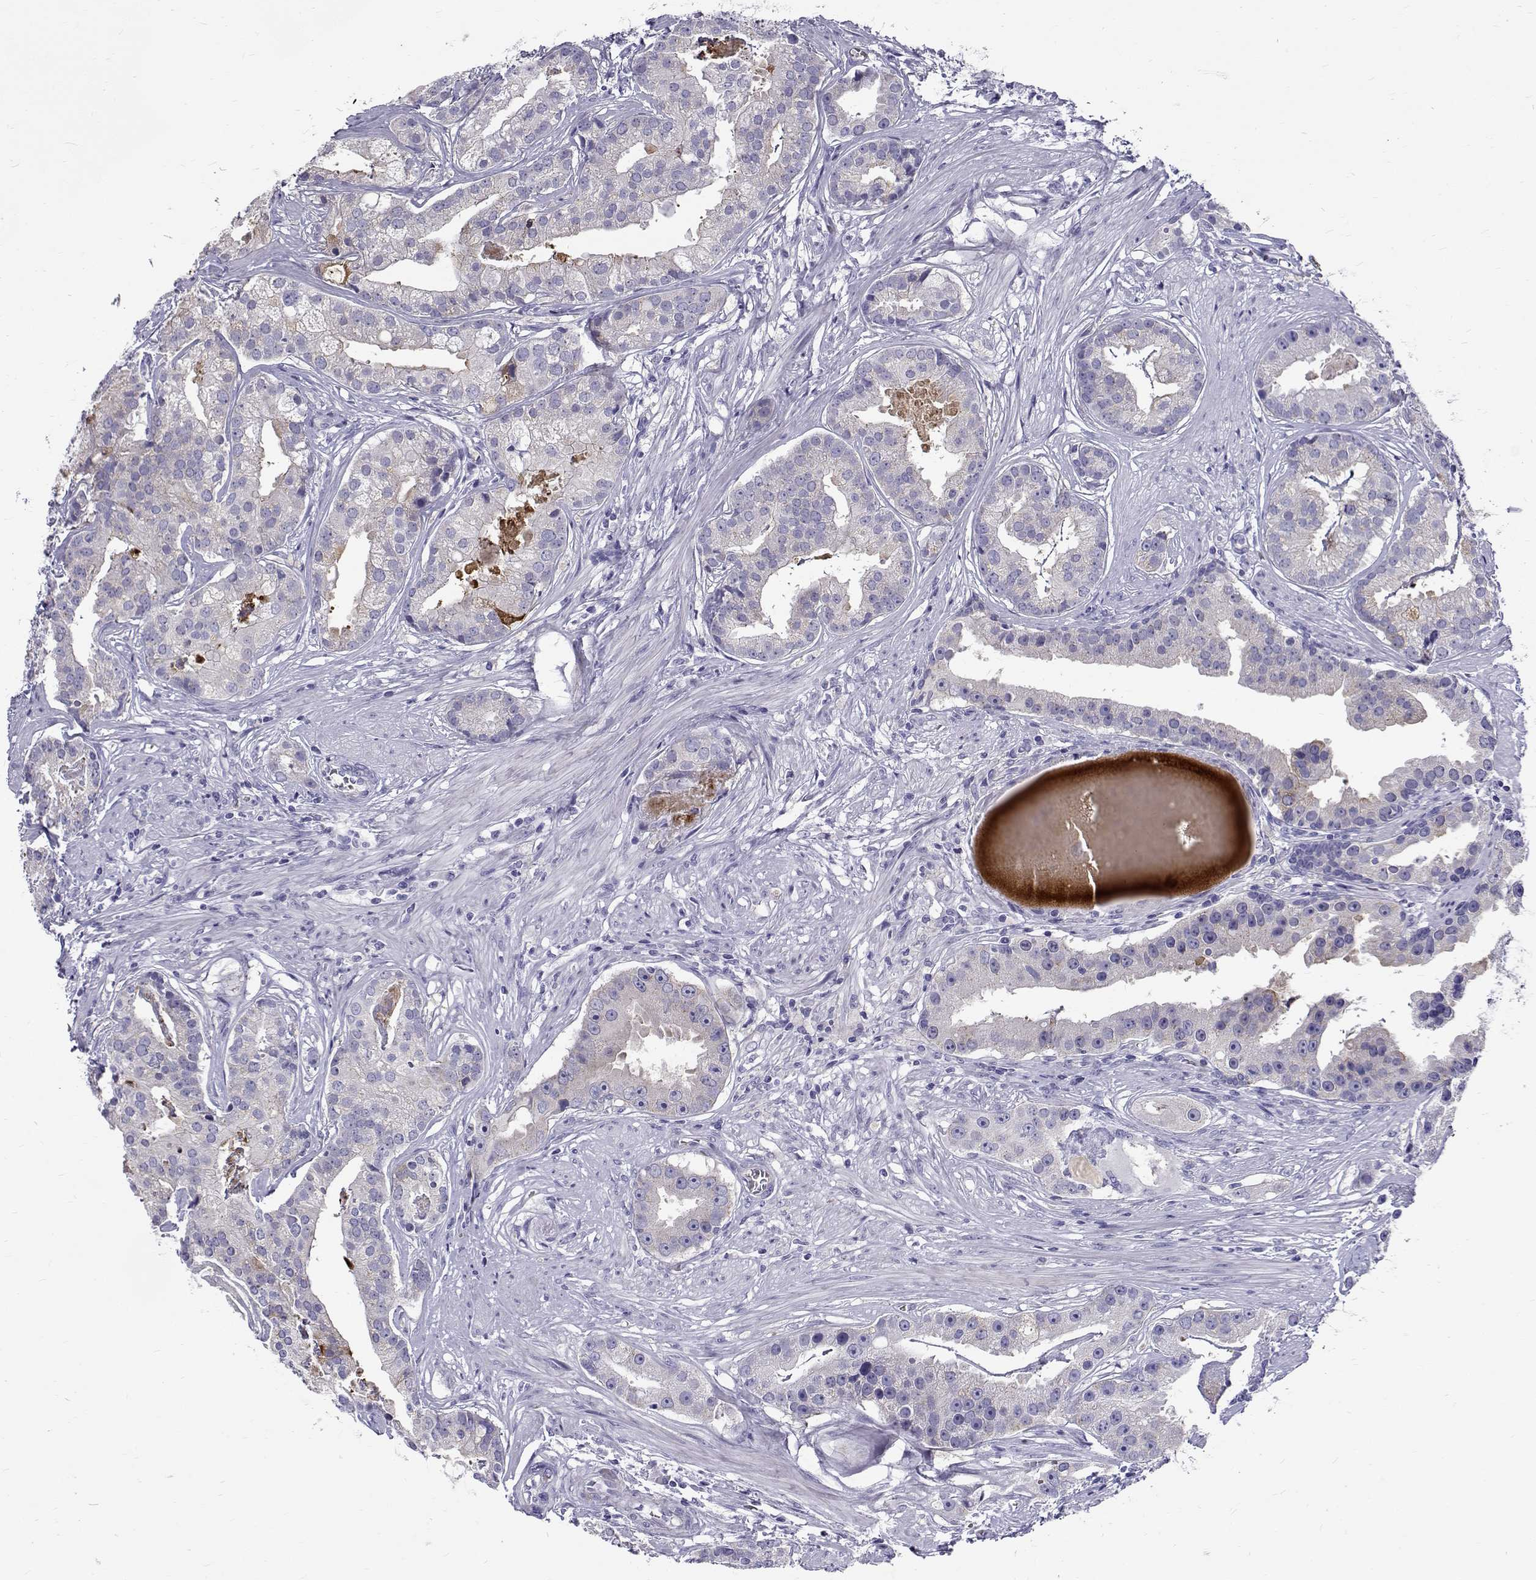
{"staining": {"intensity": "negative", "quantity": "none", "location": "none"}, "tissue": "prostate cancer", "cell_type": "Tumor cells", "image_type": "cancer", "snomed": [{"axis": "morphology", "description": "Adenocarcinoma, NOS"}, {"axis": "topography", "description": "Prostate and seminal vesicle, NOS"}, {"axis": "topography", "description": "Prostate"}], "caption": "A histopathology image of prostate cancer stained for a protein shows no brown staining in tumor cells. (Brightfield microscopy of DAB (3,3'-diaminobenzidine) immunohistochemistry (IHC) at high magnification).", "gene": "IGSF1", "patient": {"sex": "male", "age": 44}}